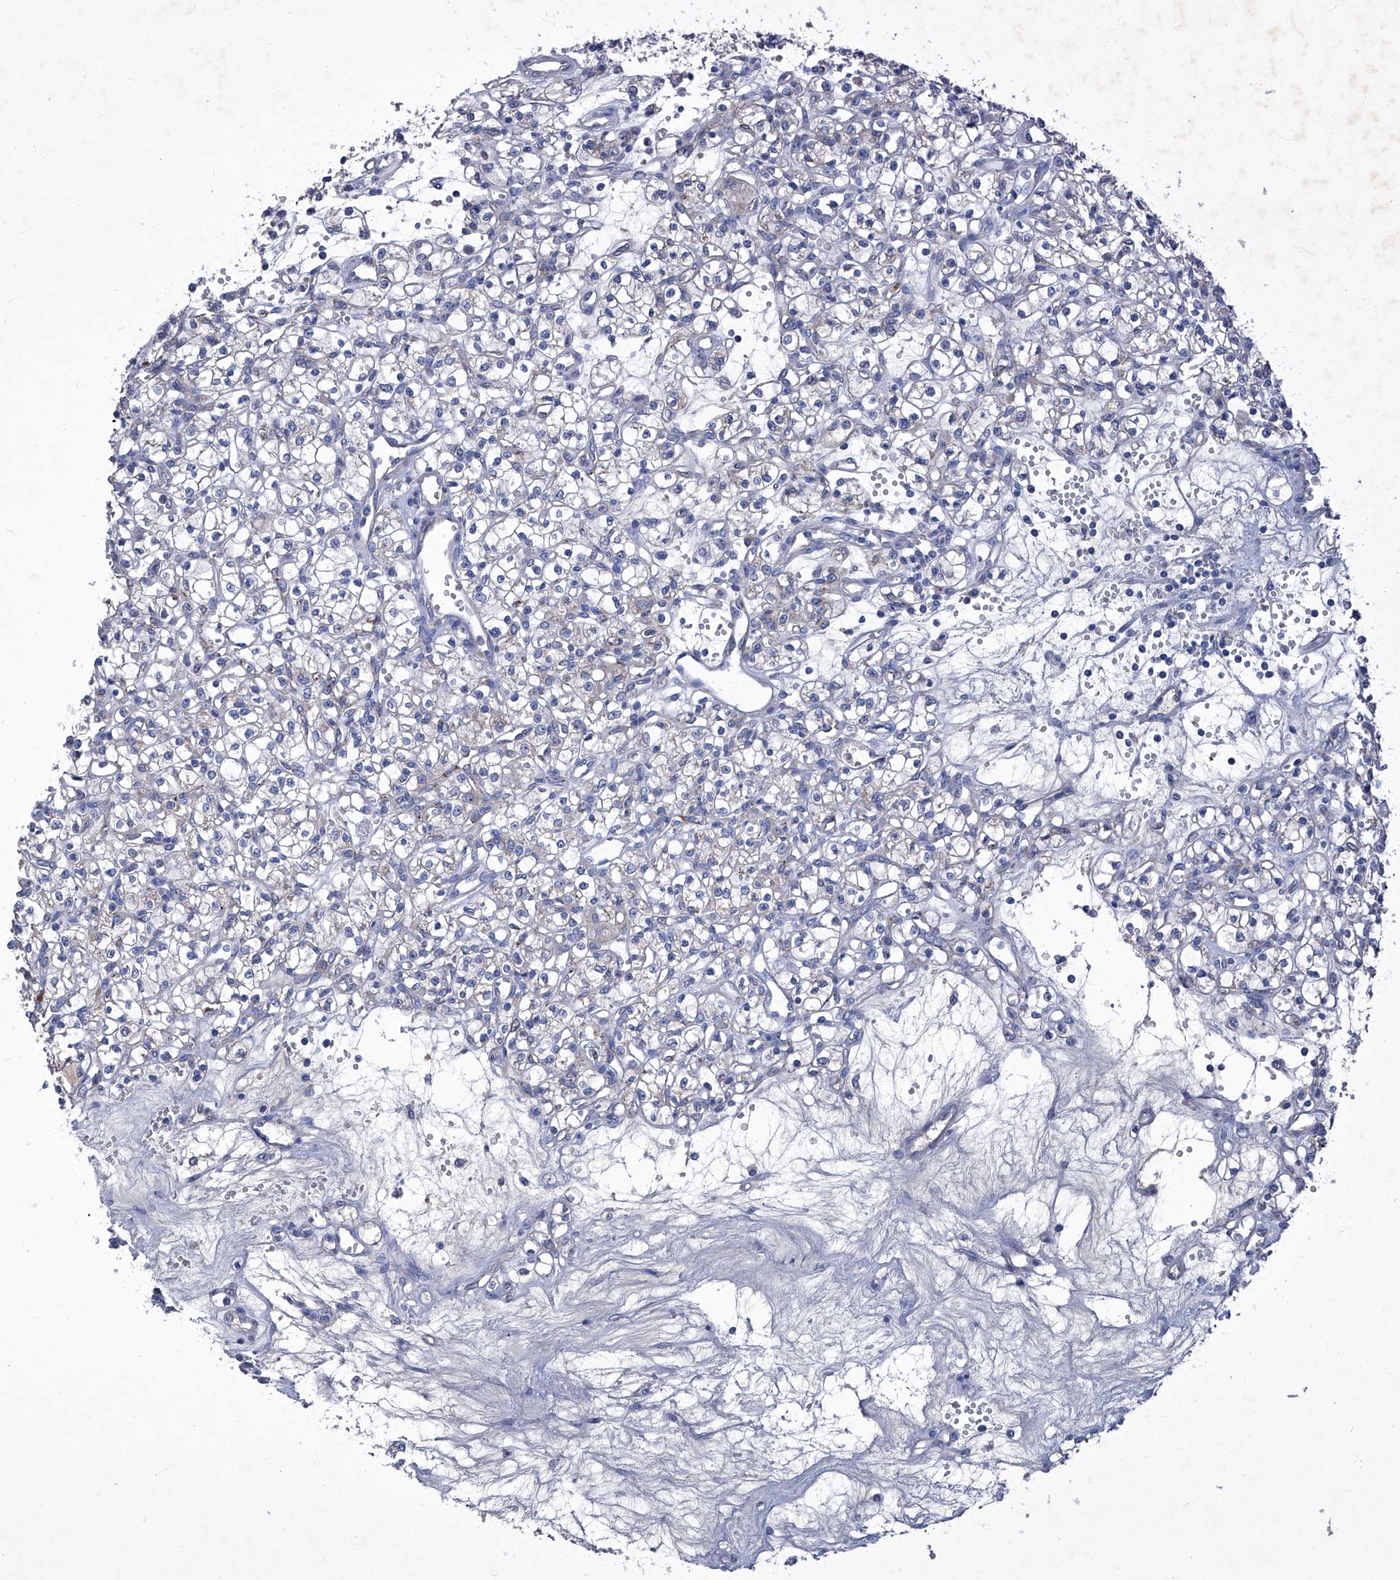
{"staining": {"intensity": "negative", "quantity": "none", "location": "none"}, "tissue": "renal cancer", "cell_type": "Tumor cells", "image_type": "cancer", "snomed": [{"axis": "morphology", "description": "Adenocarcinoma, NOS"}, {"axis": "topography", "description": "Kidney"}], "caption": "Immunohistochemical staining of human adenocarcinoma (renal) demonstrates no significant positivity in tumor cells.", "gene": "MTARC1", "patient": {"sex": "female", "age": 59}}